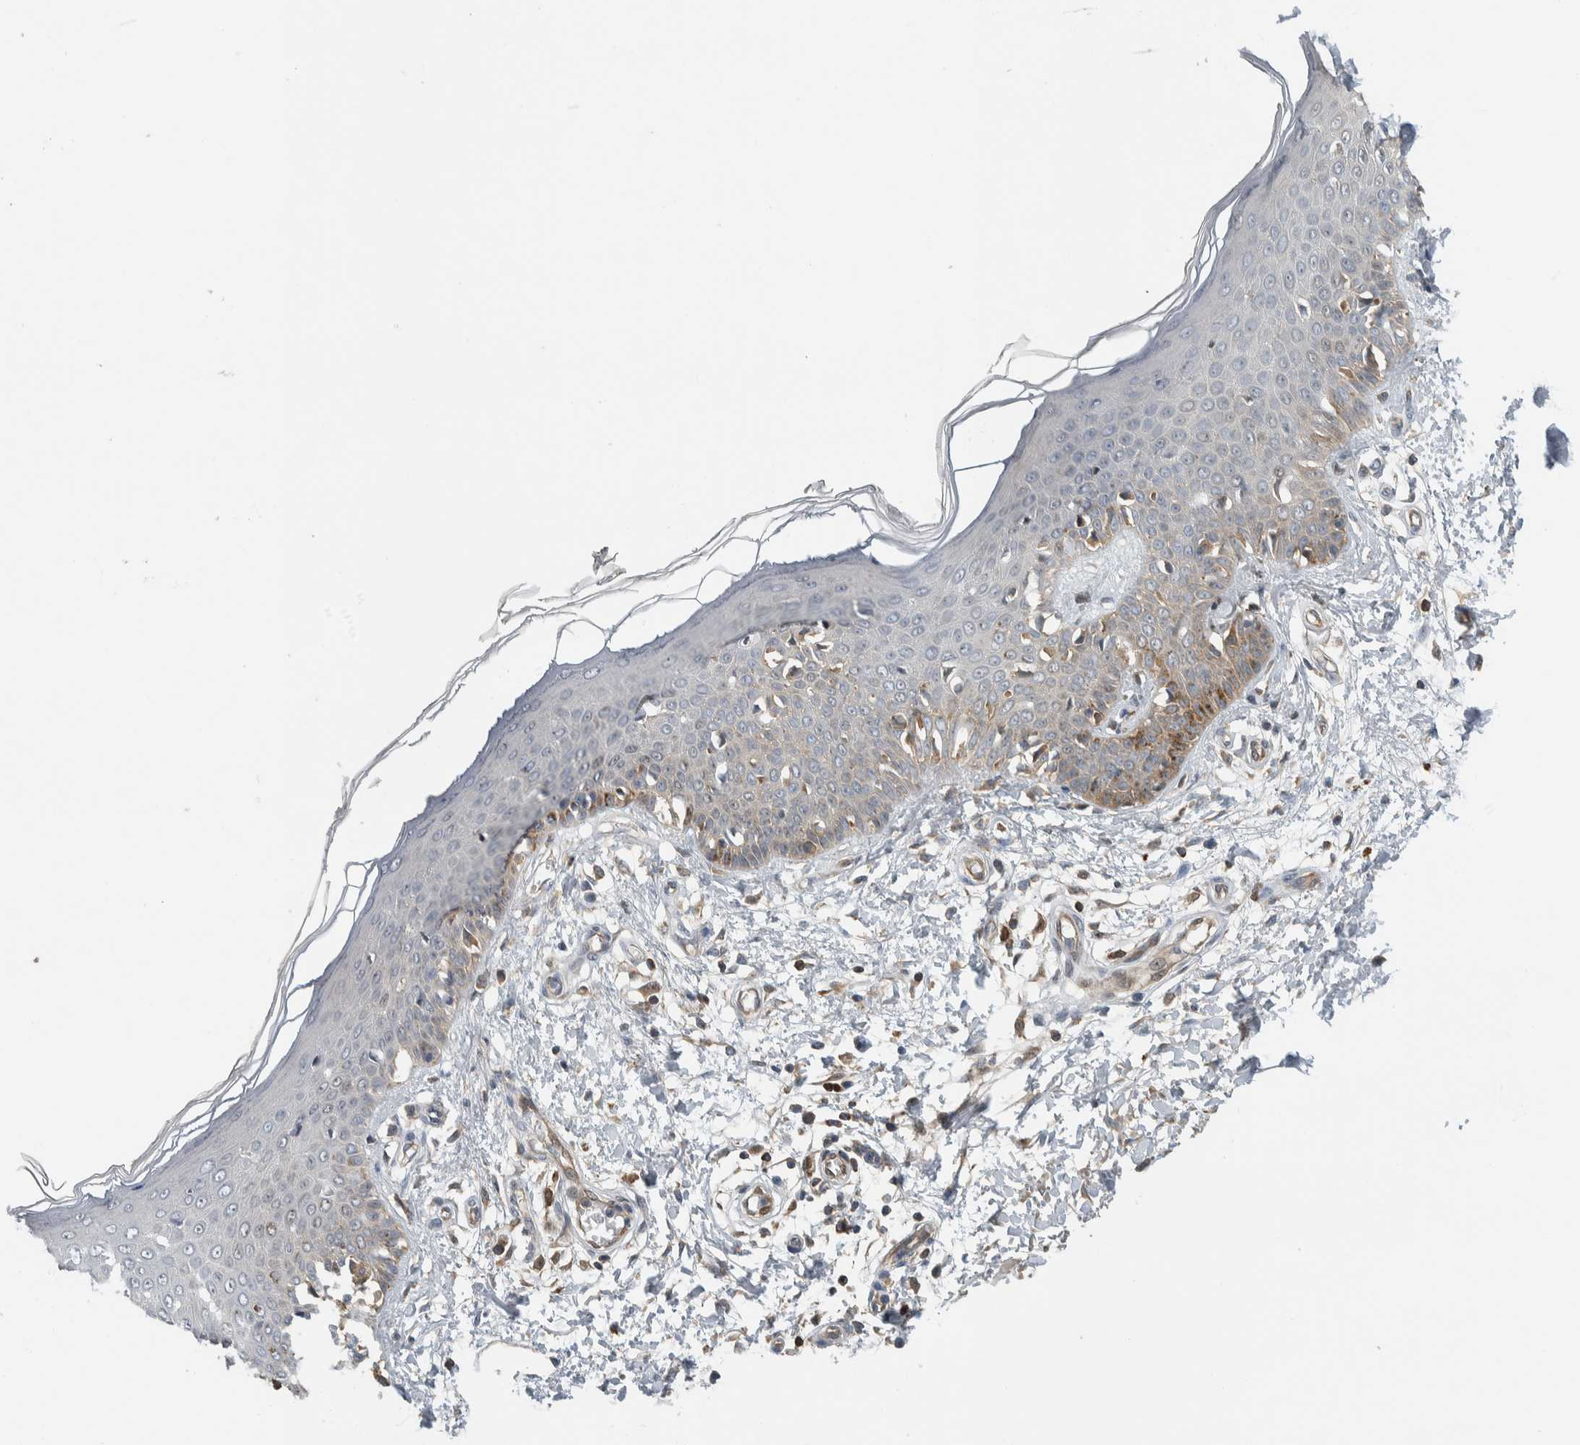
{"staining": {"intensity": "weak", "quantity": ">75%", "location": "cytoplasmic/membranous"}, "tissue": "skin", "cell_type": "Fibroblasts", "image_type": "normal", "snomed": [{"axis": "morphology", "description": "Normal tissue, NOS"}, {"axis": "morphology", "description": "Inflammation, NOS"}, {"axis": "topography", "description": "Skin"}], "caption": "An immunohistochemistry (IHC) histopathology image of benign tissue is shown. Protein staining in brown highlights weak cytoplasmic/membranous positivity in skin within fibroblasts.", "gene": "NFKB2", "patient": {"sex": "female", "age": 44}}